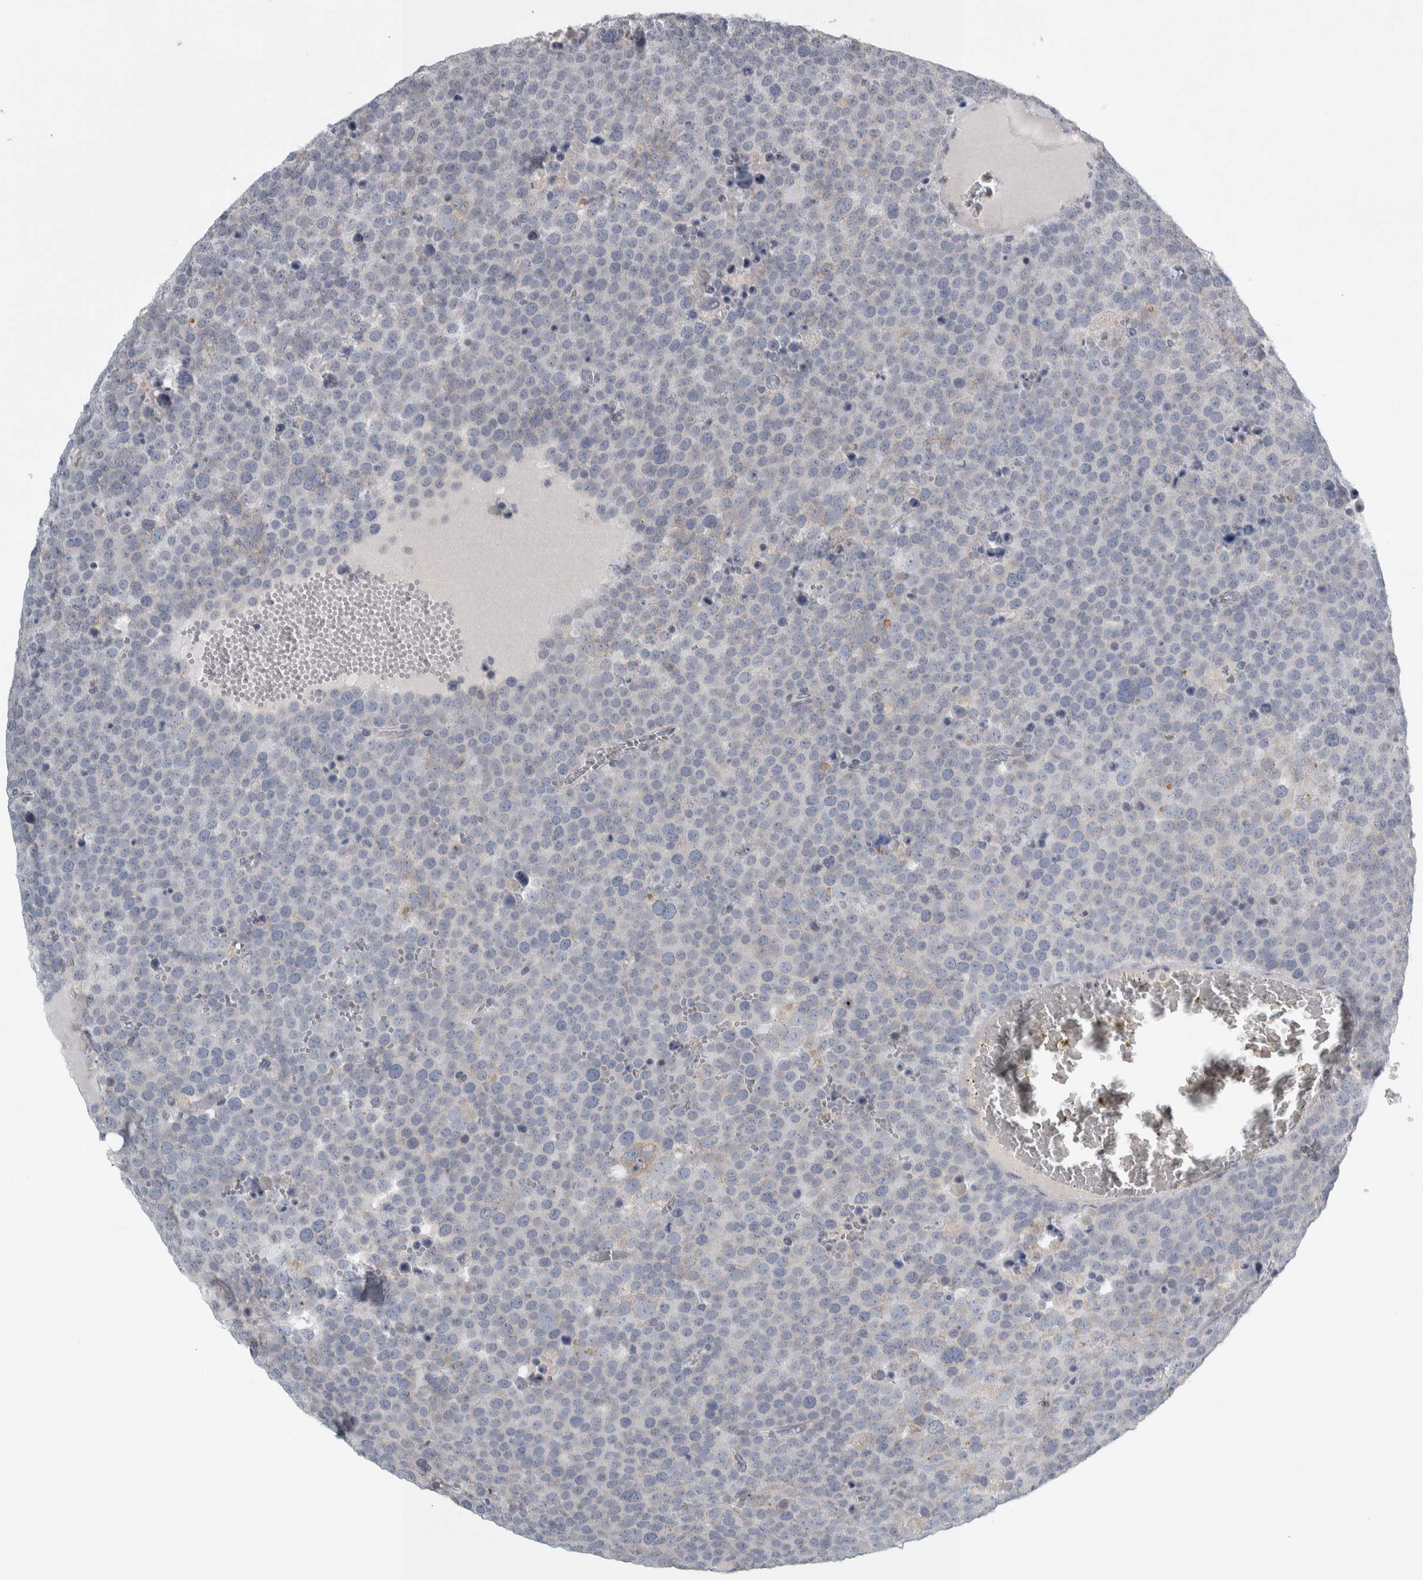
{"staining": {"intensity": "negative", "quantity": "none", "location": "none"}, "tissue": "testis cancer", "cell_type": "Tumor cells", "image_type": "cancer", "snomed": [{"axis": "morphology", "description": "Seminoma, NOS"}, {"axis": "topography", "description": "Testis"}], "caption": "IHC histopathology image of testis cancer (seminoma) stained for a protein (brown), which demonstrates no positivity in tumor cells.", "gene": "SIGMAR1", "patient": {"sex": "male", "age": 71}}